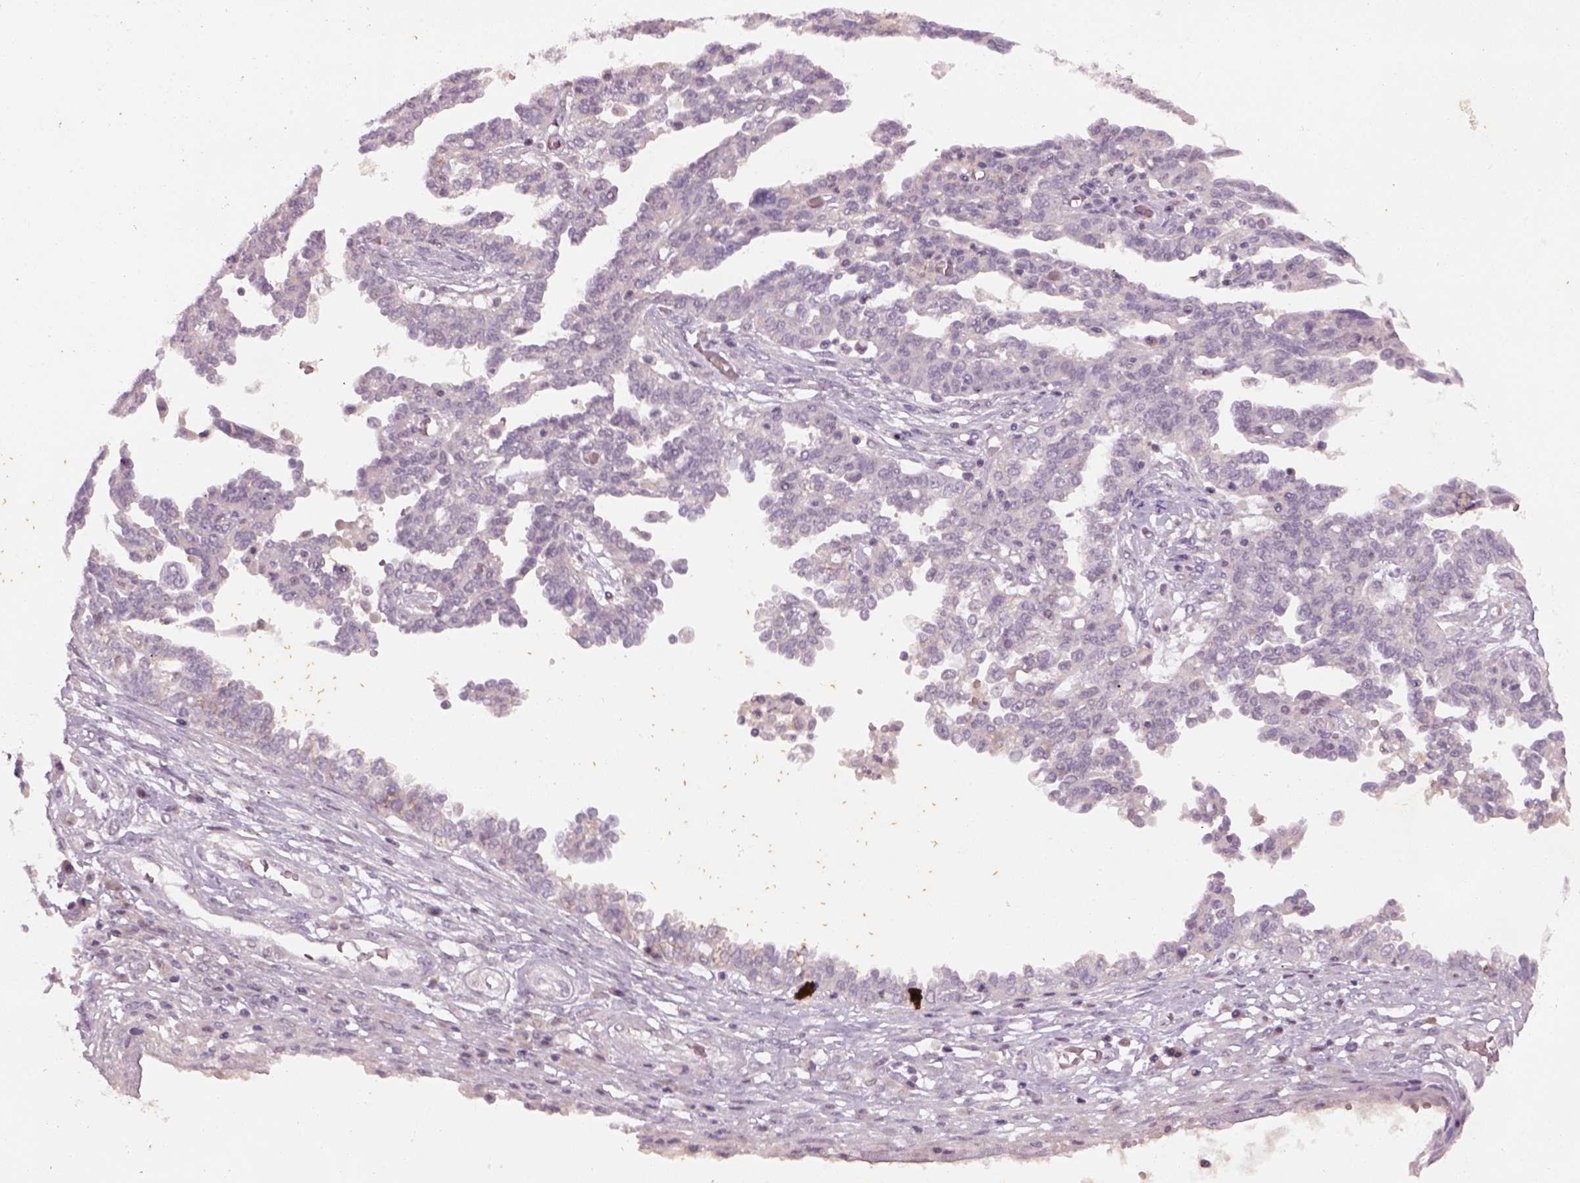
{"staining": {"intensity": "negative", "quantity": "none", "location": "none"}, "tissue": "ovarian cancer", "cell_type": "Tumor cells", "image_type": "cancer", "snomed": [{"axis": "morphology", "description": "Cystadenocarcinoma, serous, NOS"}, {"axis": "topography", "description": "Ovary"}], "caption": "Tumor cells are negative for protein expression in human serous cystadenocarcinoma (ovarian).", "gene": "GDNF", "patient": {"sex": "female", "age": 67}}